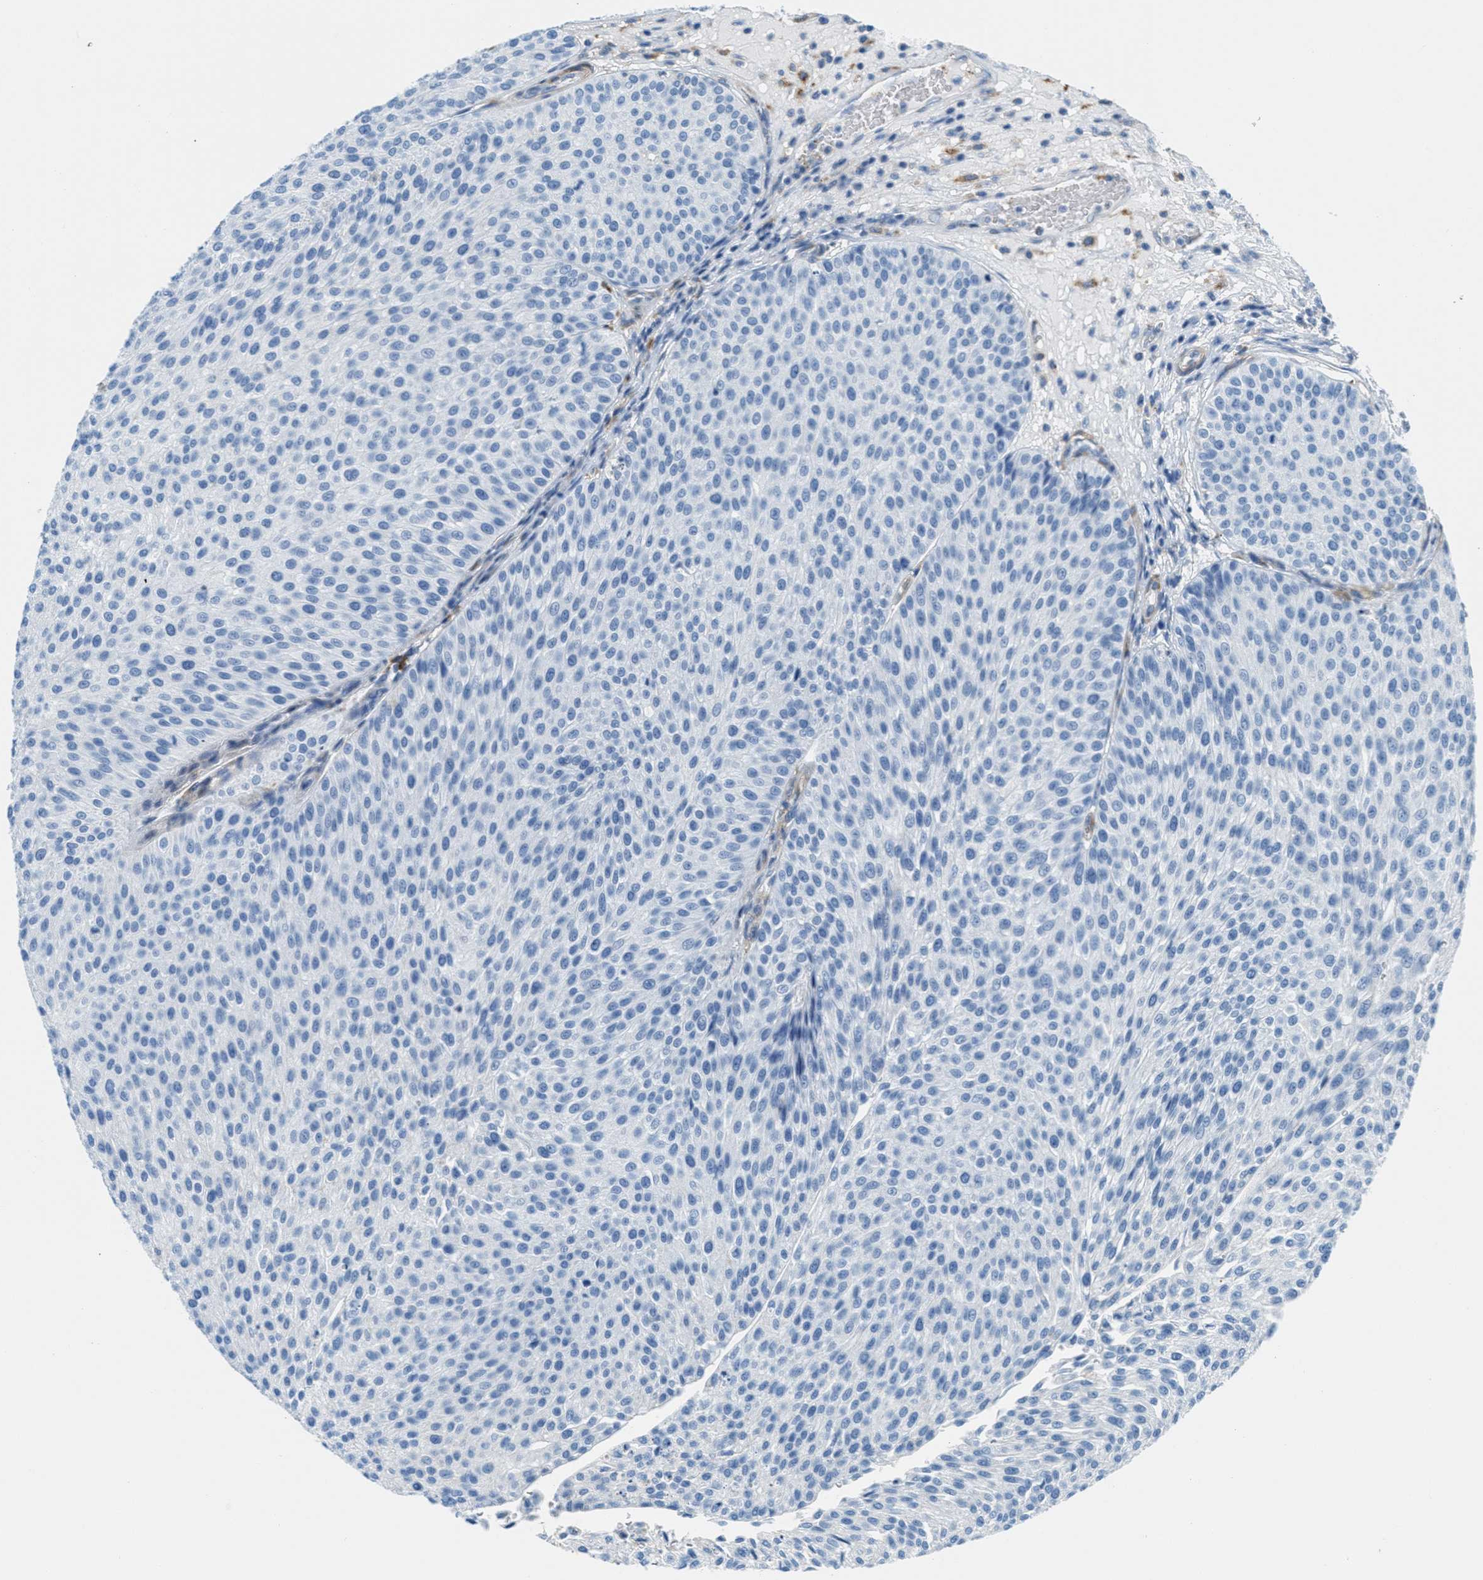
{"staining": {"intensity": "negative", "quantity": "none", "location": "none"}, "tissue": "urothelial cancer", "cell_type": "Tumor cells", "image_type": "cancer", "snomed": [{"axis": "morphology", "description": "Urothelial carcinoma, Low grade"}, {"axis": "topography", "description": "Smooth muscle"}, {"axis": "topography", "description": "Urinary bladder"}], "caption": "Tumor cells are negative for protein expression in human urothelial carcinoma (low-grade). (DAB IHC with hematoxylin counter stain).", "gene": "MAPRE2", "patient": {"sex": "male", "age": 60}}